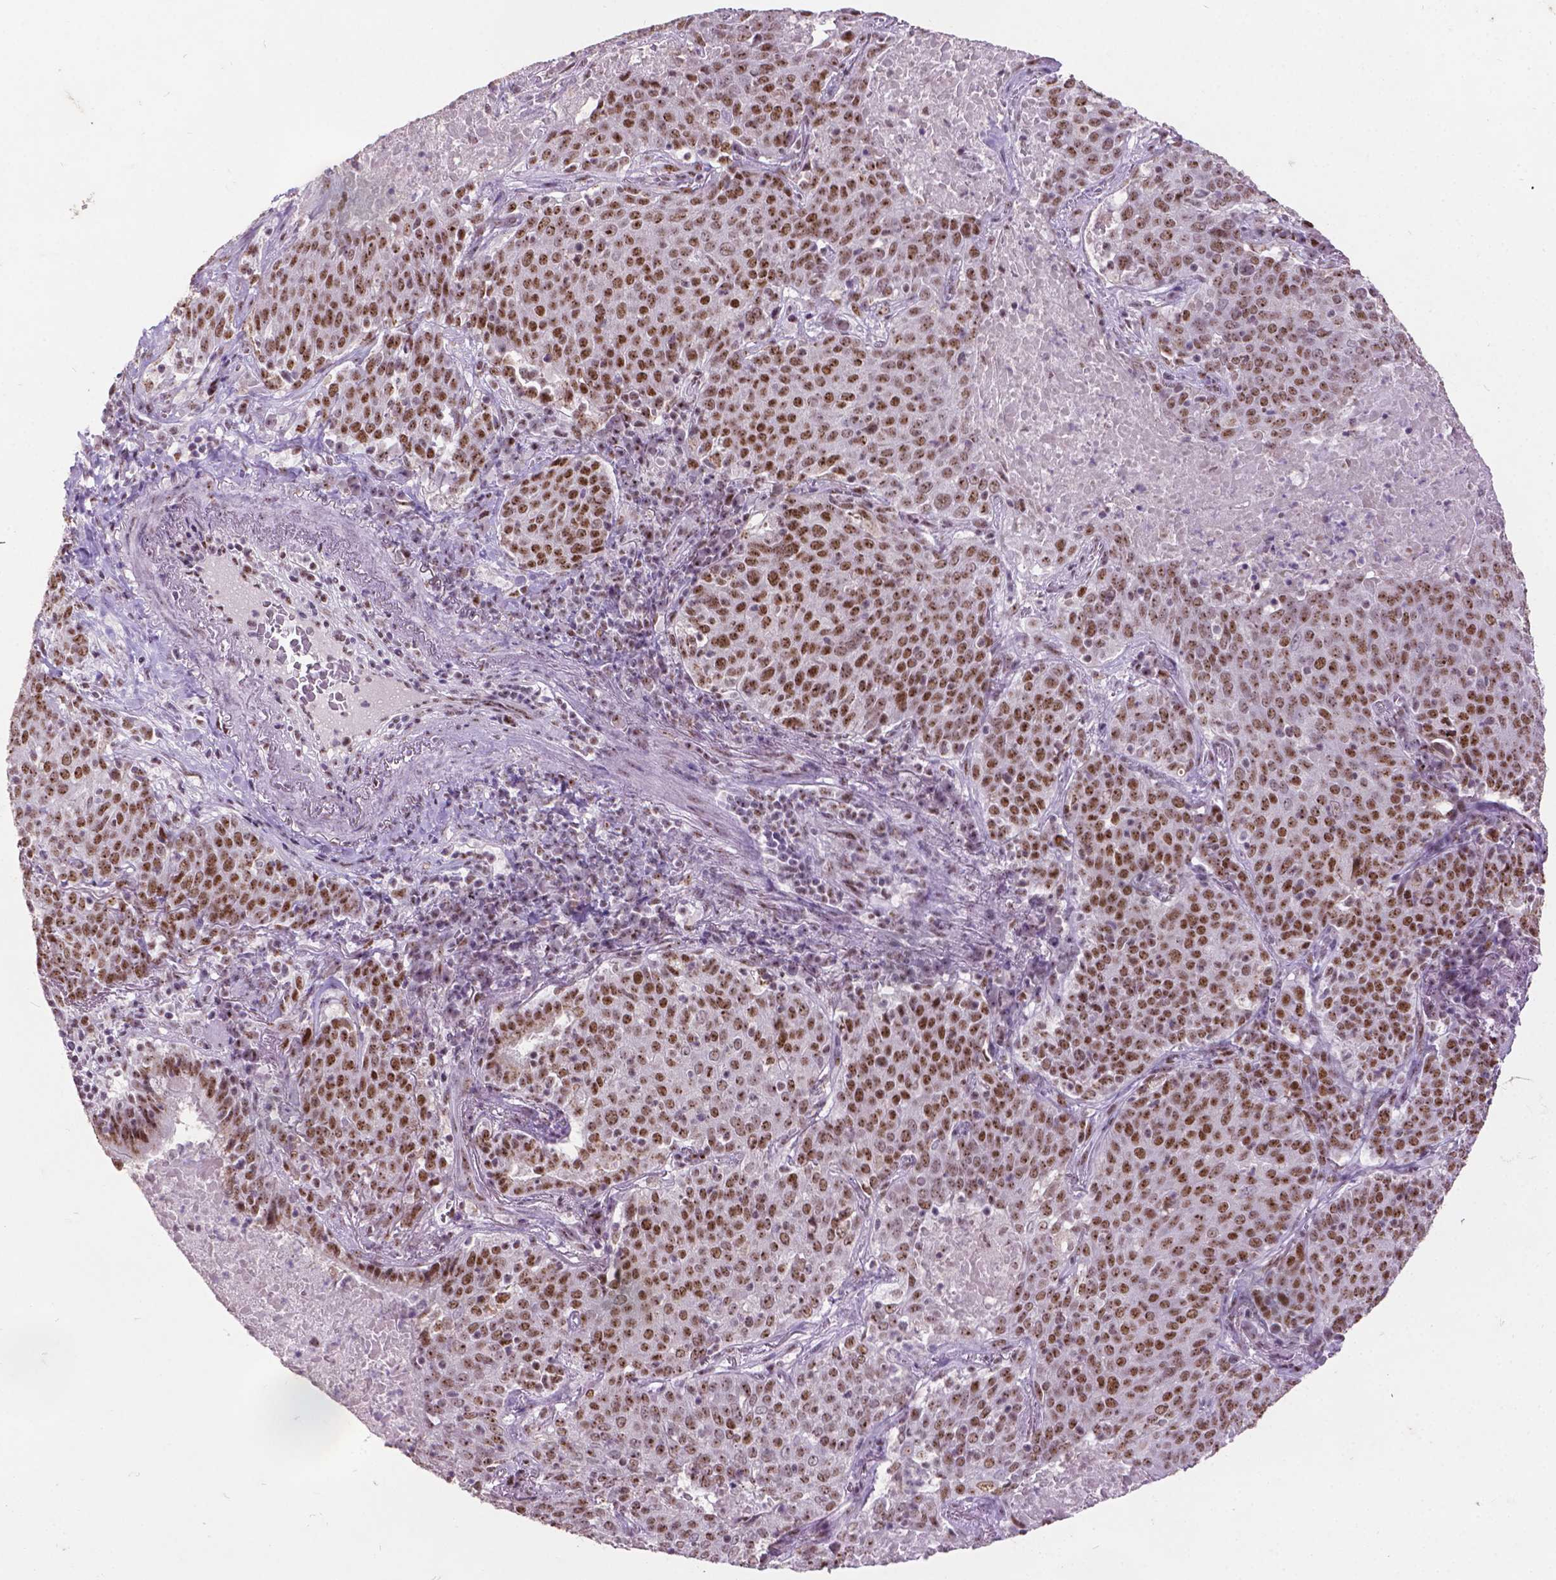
{"staining": {"intensity": "moderate", "quantity": ">75%", "location": "nuclear"}, "tissue": "lung cancer", "cell_type": "Tumor cells", "image_type": "cancer", "snomed": [{"axis": "morphology", "description": "Squamous cell carcinoma, NOS"}, {"axis": "topography", "description": "Lung"}], "caption": "Brown immunohistochemical staining in human lung cancer reveals moderate nuclear staining in approximately >75% of tumor cells.", "gene": "COIL", "patient": {"sex": "male", "age": 82}}